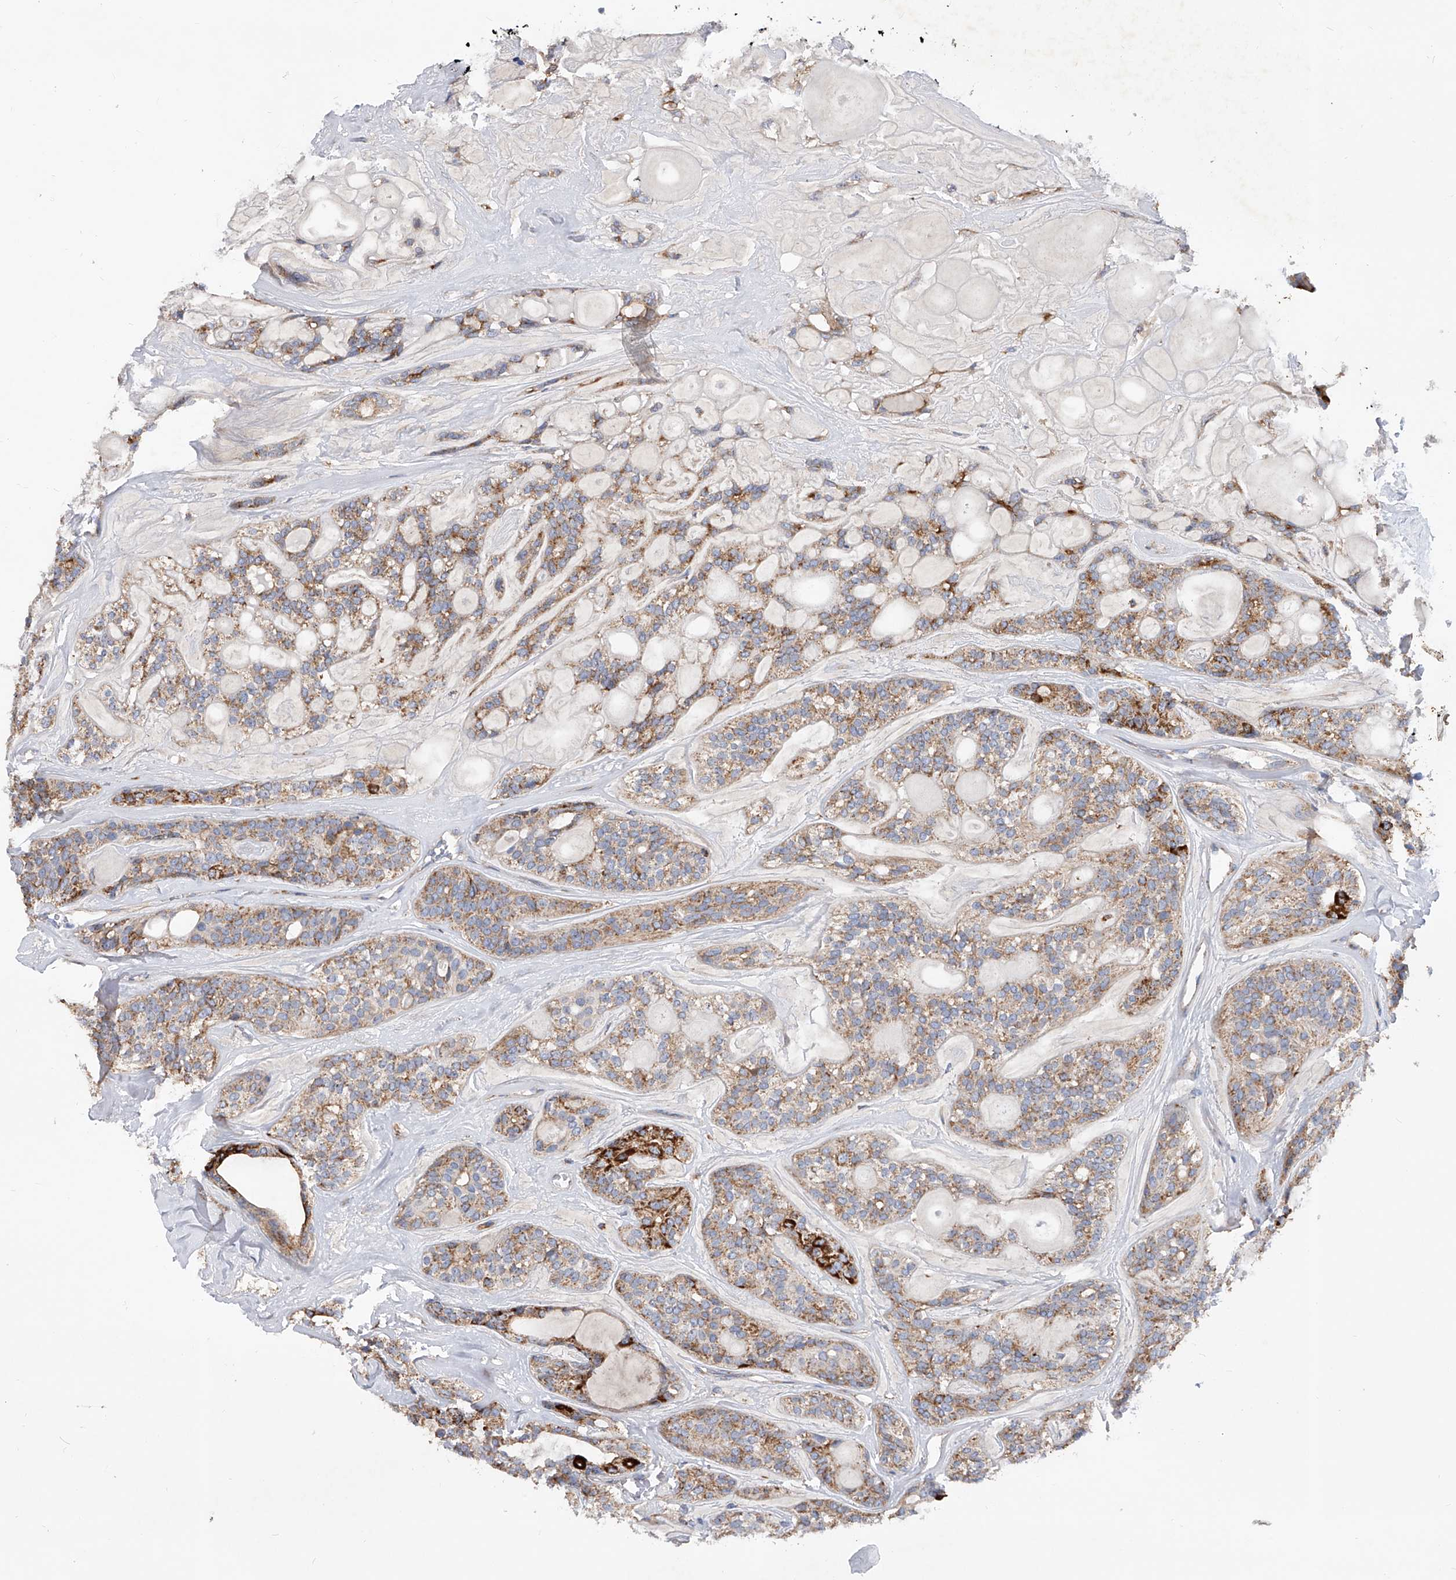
{"staining": {"intensity": "moderate", "quantity": ">75%", "location": "cytoplasmic/membranous"}, "tissue": "head and neck cancer", "cell_type": "Tumor cells", "image_type": "cancer", "snomed": [{"axis": "morphology", "description": "Adenocarcinoma, NOS"}, {"axis": "topography", "description": "Head-Neck"}], "caption": "Moderate cytoplasmic/membranous positivity for a protein is appreciated in approximately >75% of tumor cells of head and neck adenocarcinoma using immunohistochemistry (IHC).", "gene": "PDSS2", "patient": {"sex": "male", "age": 66}}